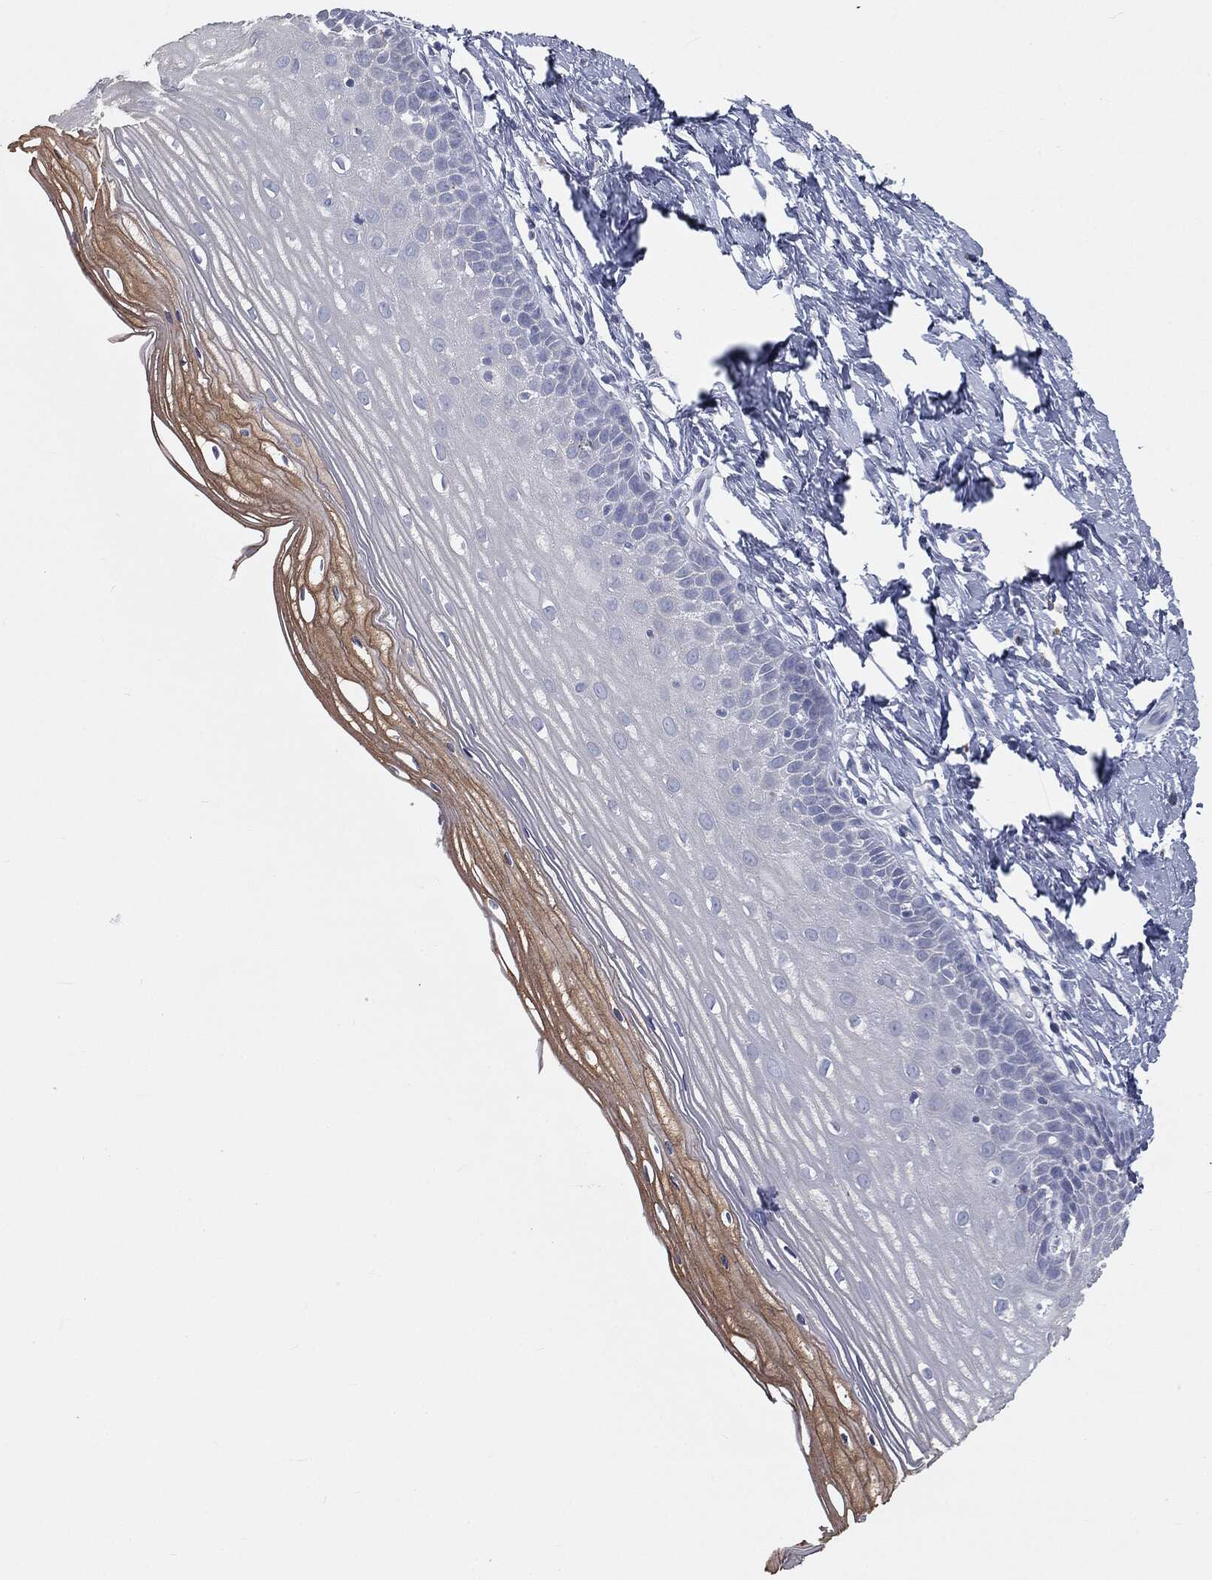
{"staining": {"intensity": "negative", "quantity": "none", "location": "none"}, "tissue": "cervix", "cell_type": "Glandular cells", "image_type": "normal", "snomed": [{"axis": "morphology", "description": "Normal tissue, NOS"}, {"axis": "topography", "description": "Cervix"}], "caption": "A high-resolution photomicrograph shows immunohistochemistry staining of normal cervix, which exhibits no significant positivity in glandular cells.", "gene": "CAV3", "patient": {"sex": "female", "age": 37}}